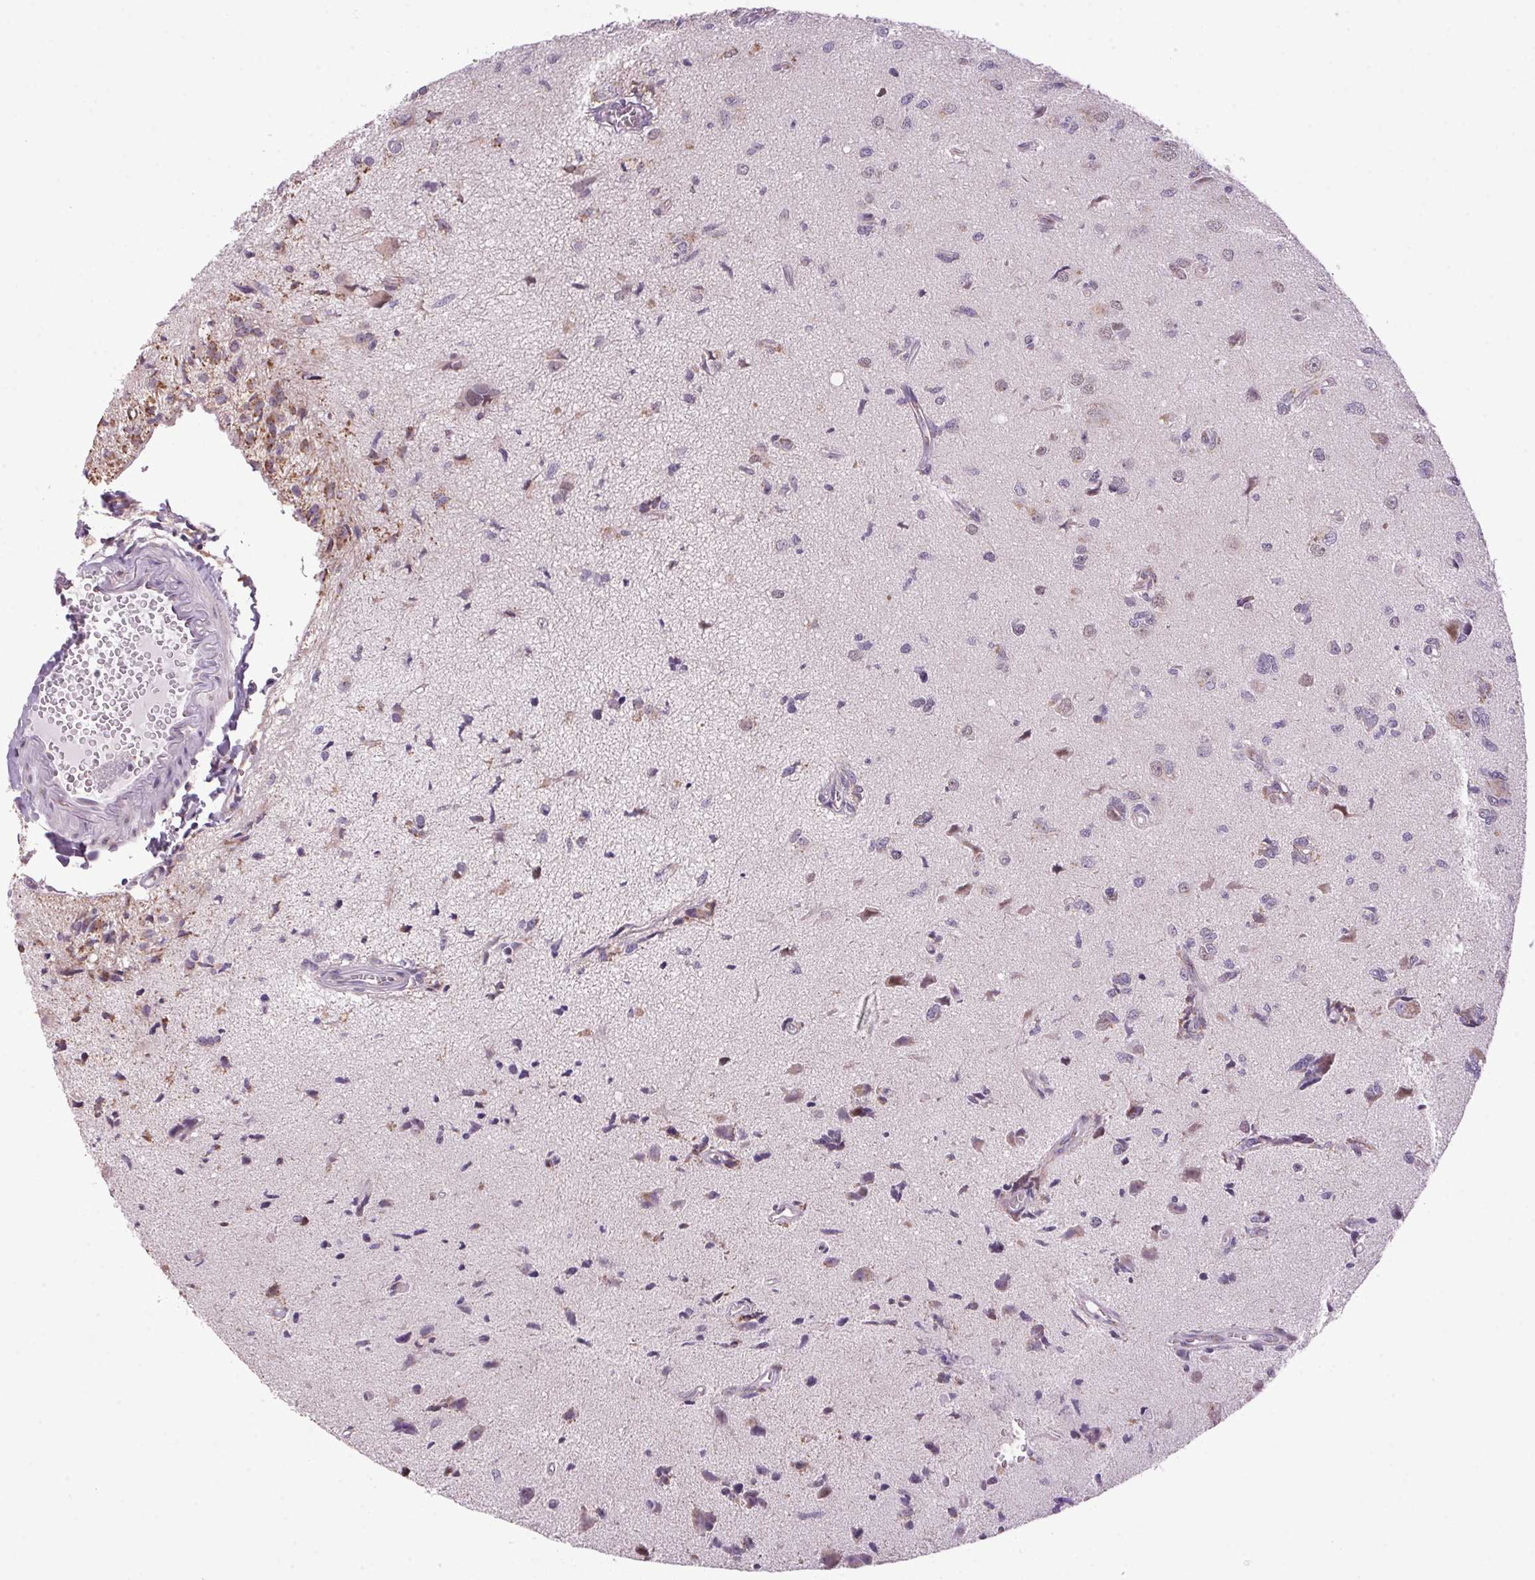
{"staining": {"intensity": "negative", "quantity": "none", "location": "none"}, "tissue": "glioma", "cell_type": "Tumor cells", "image_type": "cancer", "snomed": [{"axis": "morphology", "description": "Glioma, malignant, High grade"}, {"axis": "topography", "description": "Brain"}], "caption": "Immunohistochemistry (IHC) image of neoplastic tissue: human glioma stained with DAB exhibits no significant protein positivity in tumor cells.", "gene": "AKR1E2", "patient": {"sex": "male", "age": 67}}